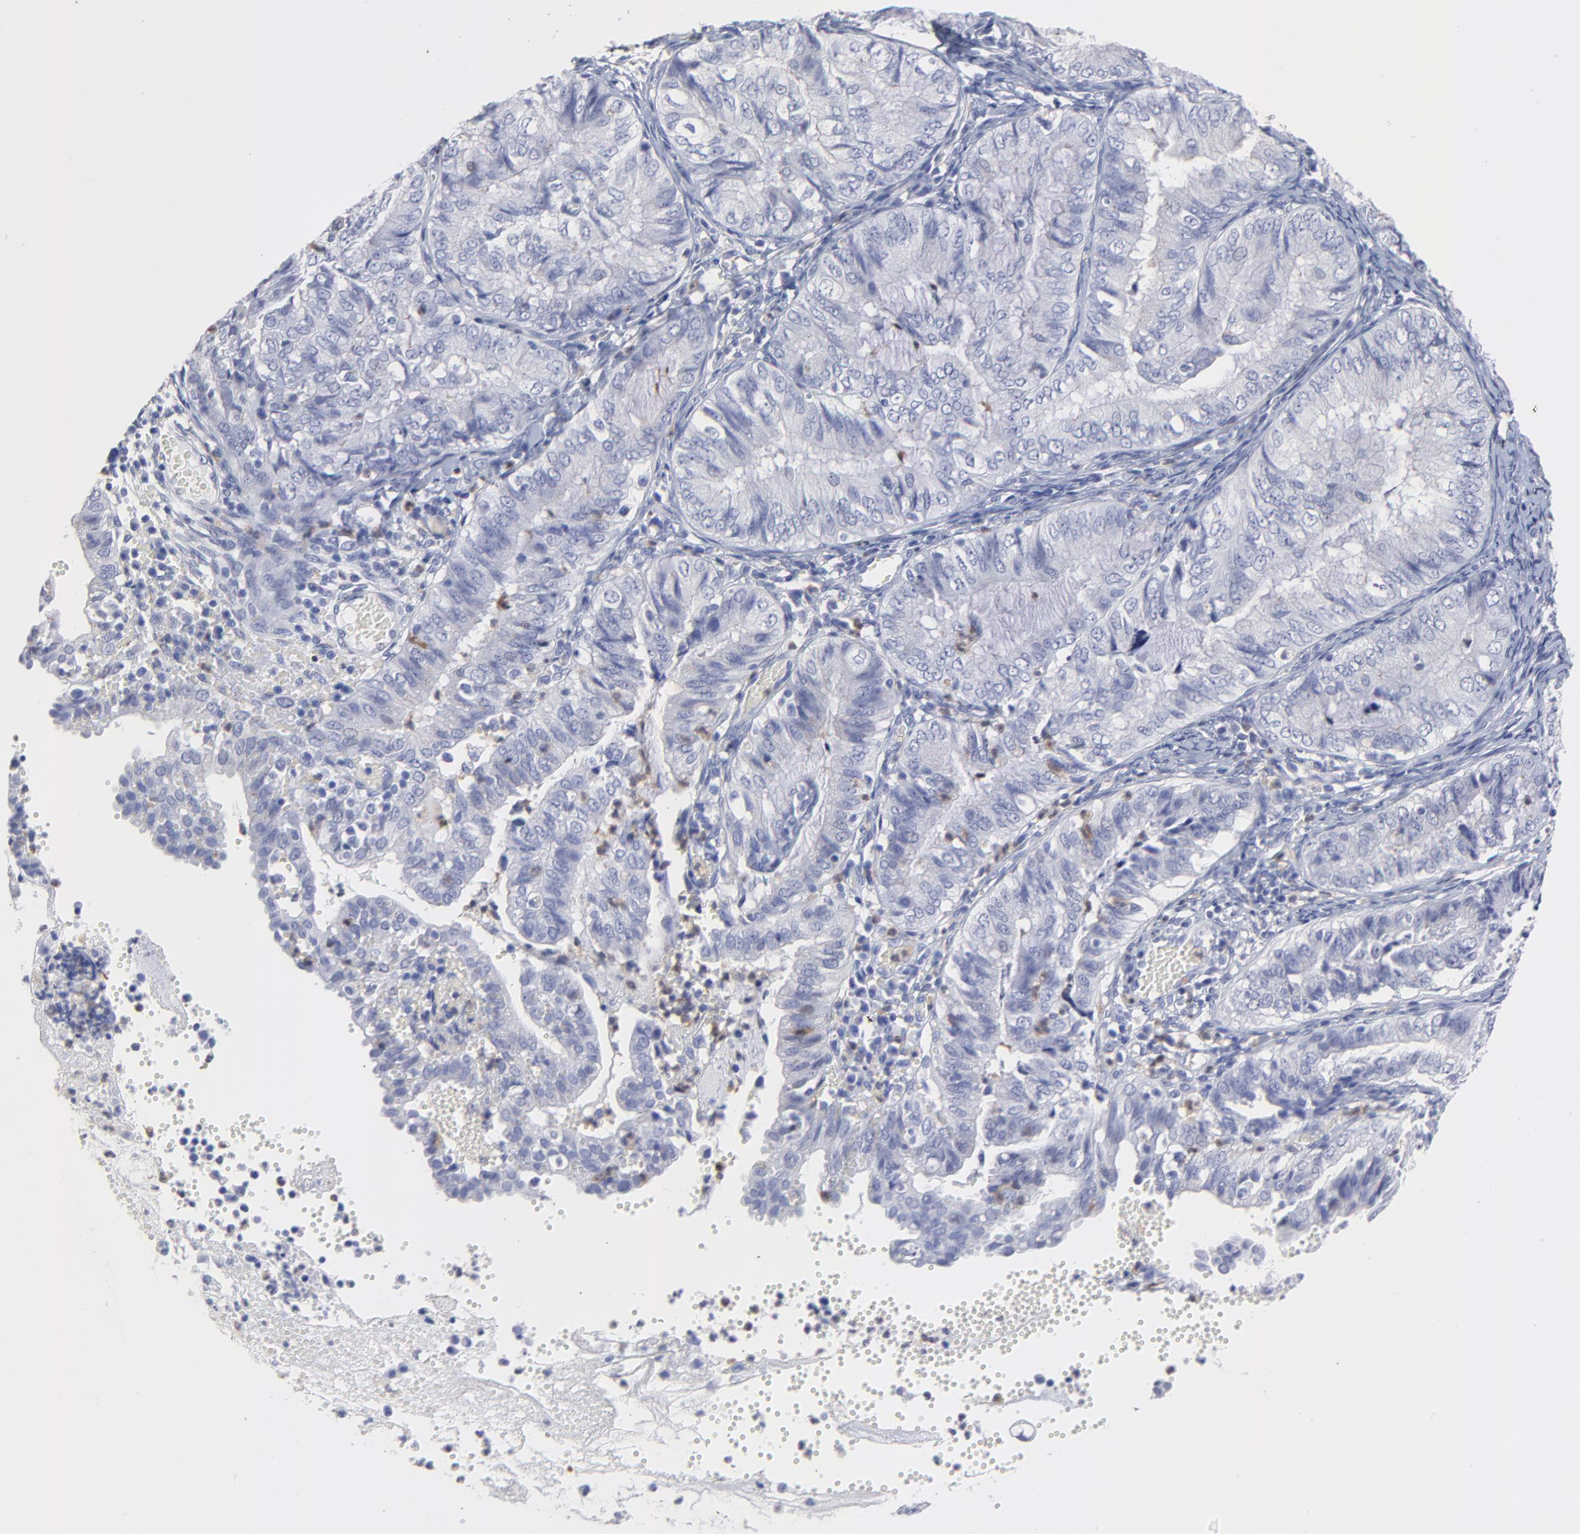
{"staining": {"intensity": "moderate", "quantity": "<25%", "location": "cytoplasmic/membranous"}, "tissue": "endometrial cancer", "cell_type": "Tumor cells", "image_type": "cancer", "snomed": [{"axis": "morphology", "description": "Adenocarcinoma, NOS"}, {"axis": "topography", "description": "Endometrium"}], "caption": "Endometrial cancer stained for a protein (brown) exhibits moderate cytoplasmic/membranous positive positivity in approximately <25% of tumor cells.", "gene": "SMARCA1", "patient": {"sex": "female", "age": 66}}